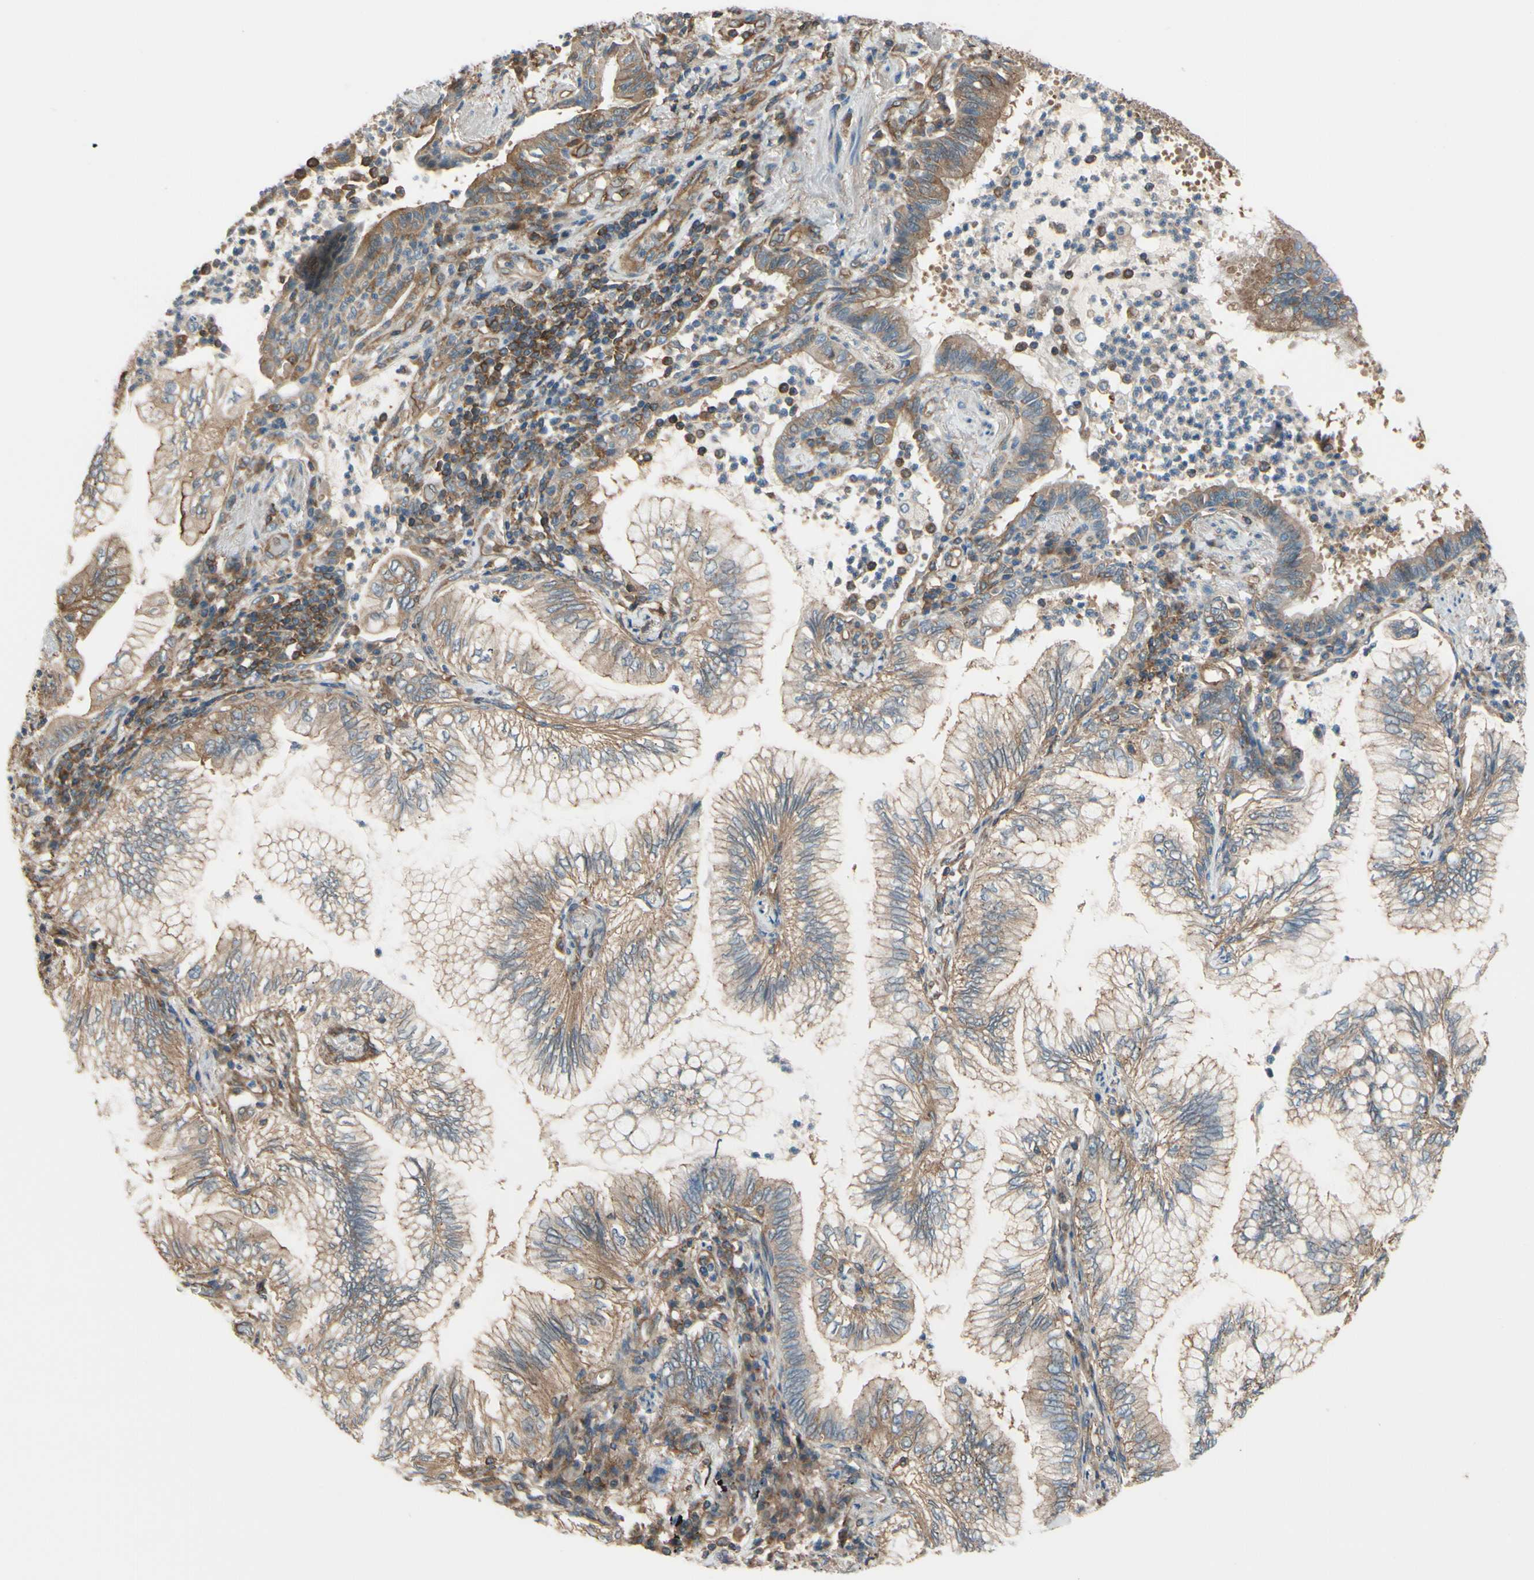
{"staining": {"intensity": "weak", "quantity": "25%-75%", "location": "cytoplasmic/membranous"}, "tissue": "lung cancer", "cell_type": "Tumor cells", "image_type": "cancer", "snomed": [{"axis": "morphology", "description": "Normal tissue, NOS"}, {"axis": "morphology", "description": "Adenocarcinoma, NOS"}, {"axis": "topography", "description": "Bronchus"}, {"axis": "topography", "description": "Lung"}], "caption": "Weak cytoplasmic/membranous protein expression is appreciated in approximately 25%-75% of tumor cells in lung cancer (adenocarcinoma).", "gene": "EPS15", "patient": {"sex": "female", "age": 70}}